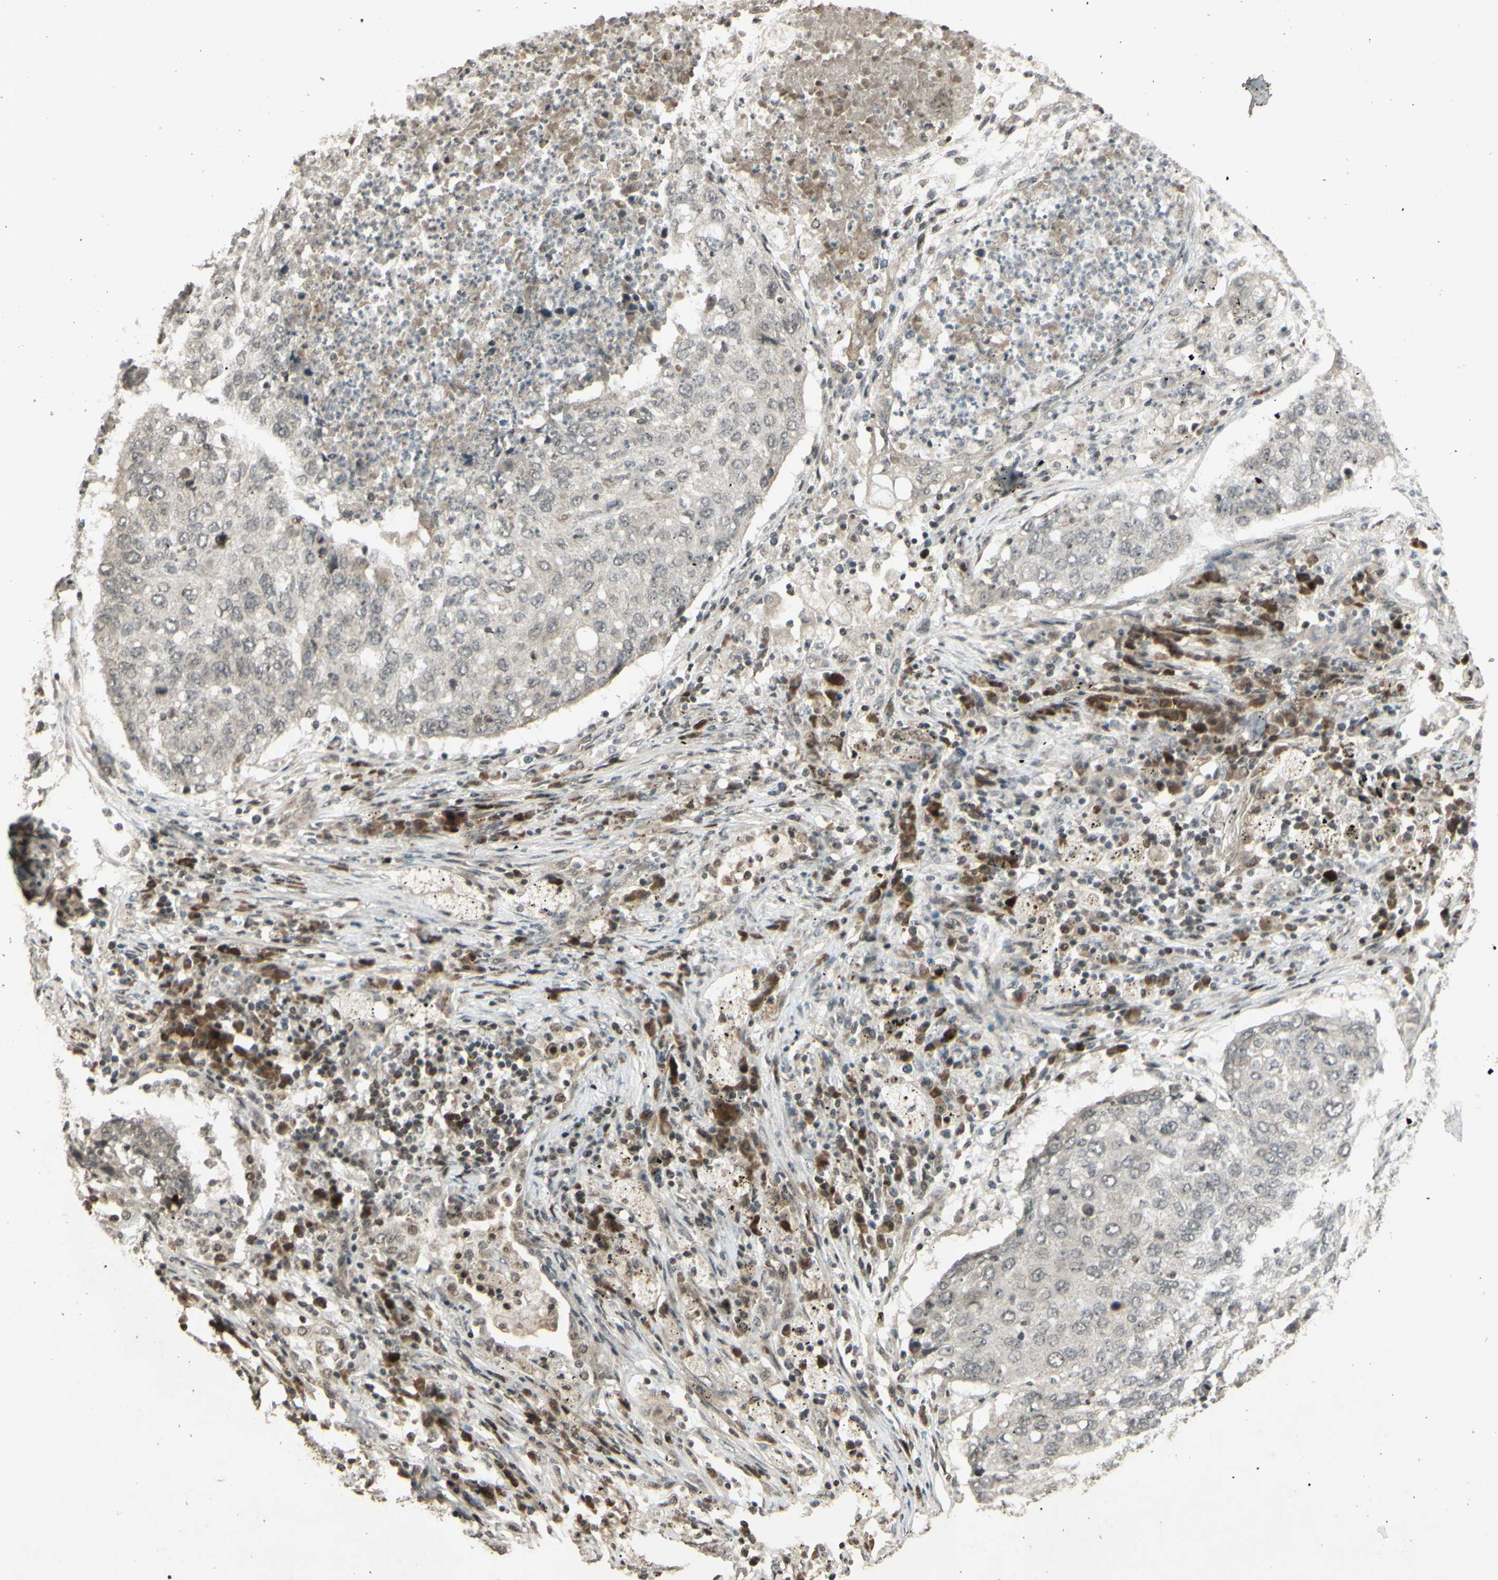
{"staining": {"intensity": "weak", "quantity": "25%-75%", "location": "cytoplasmic/membranous"}, "tissue": "lung cancer", "cell_type": "Tumor cells", "image_type": "cancer", "snomed": [{"axis": "morphology", "description": "Squamous cell carcinoma, NOS"}, {"axis": "topography", "description": "Lung"}], "caption": "Weak cytoplasmic/membranous protein expression is identified in about 25%-75% of tumor cells in lung cancer. (Stains: DAB (3,3'-diaminobenzidine) in brown, nuclei in blue, Microscopy: brightfield microscopy at high magnification).", "gene": "BLNK", "patient": {"sex": "female", "age": 63}}